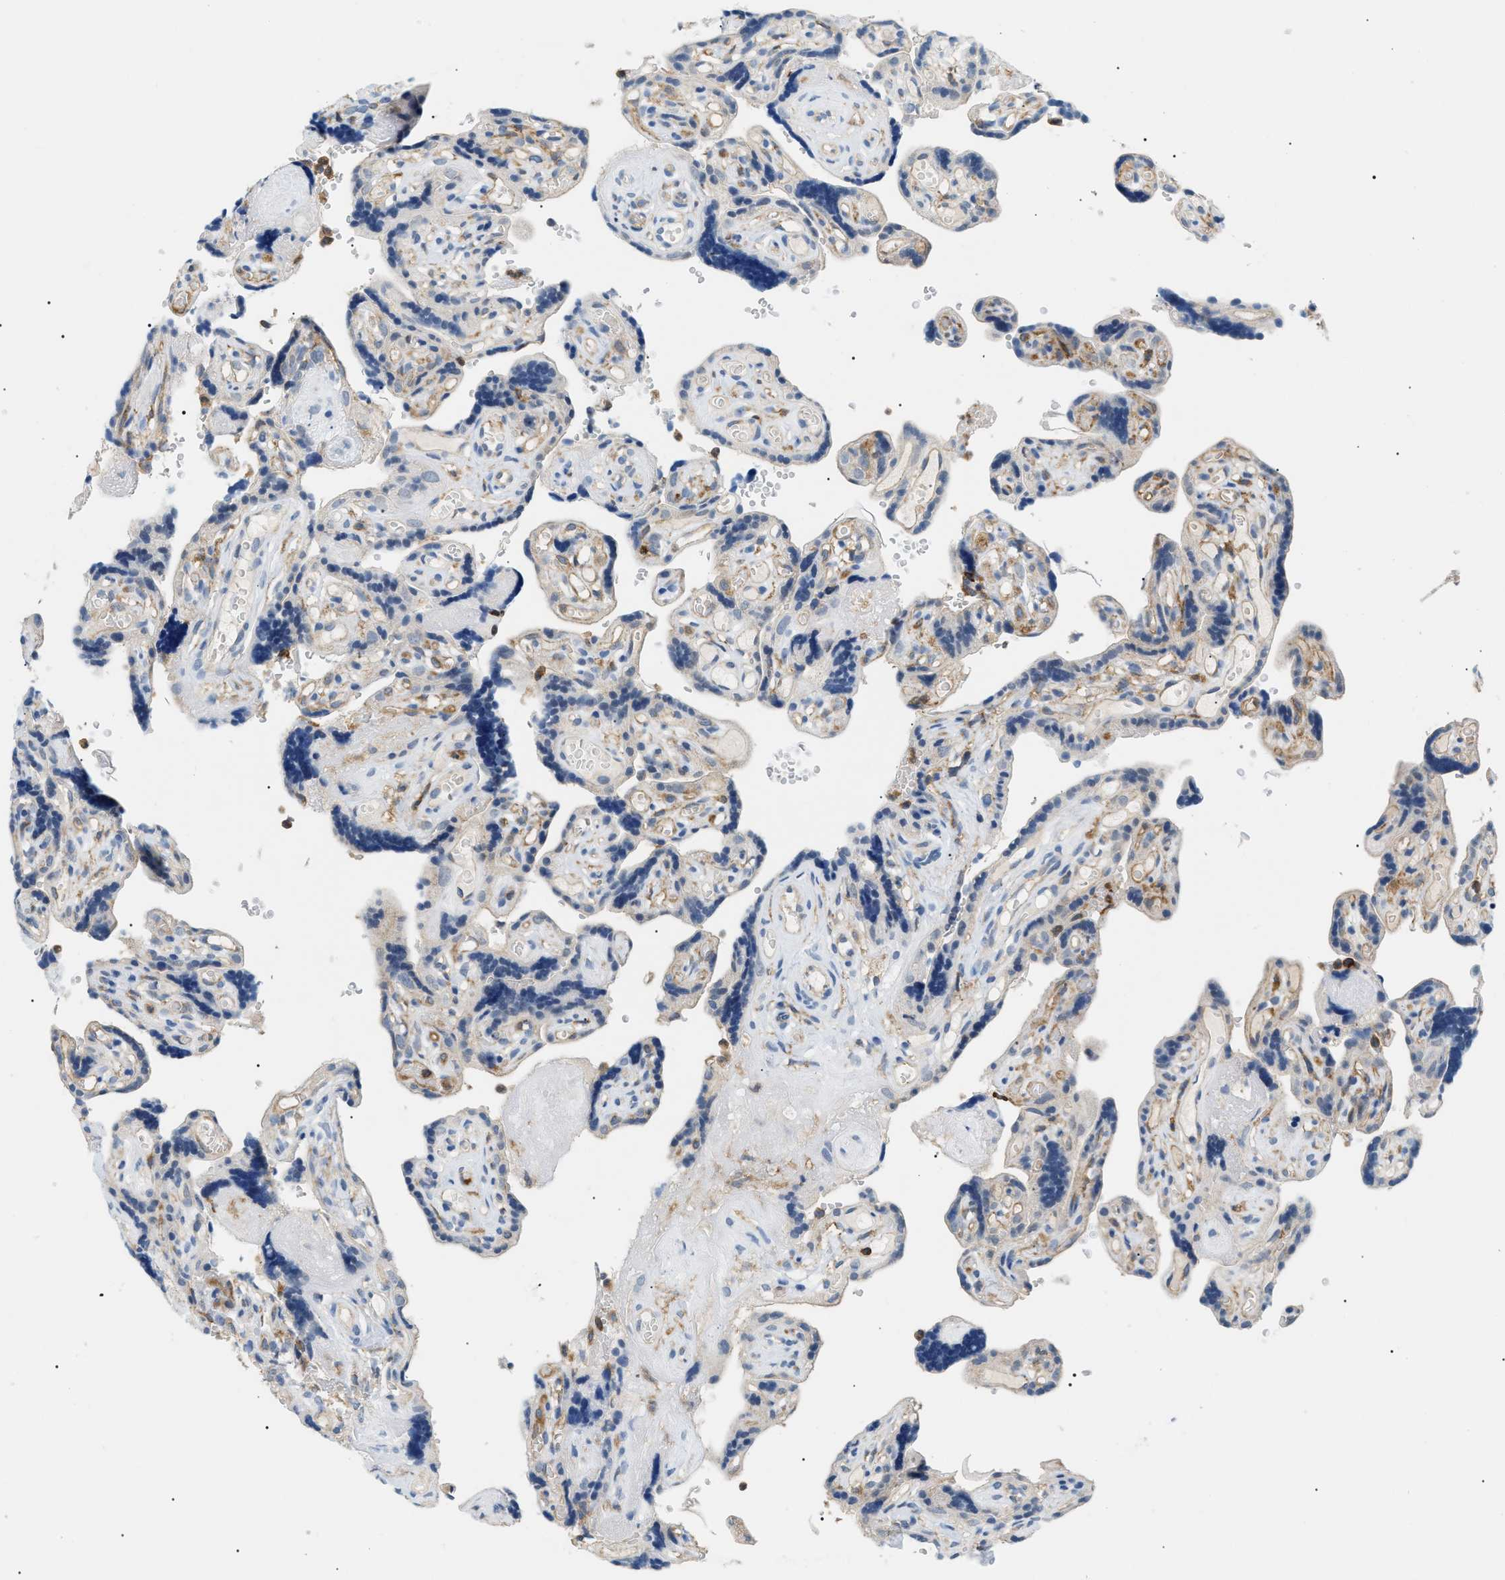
{"staining": {"intensity": "negative", "quantity": "none", "location": "none"}, "tissue": "placenta", "cell_type": "Decidual cells", "image_type": "normal", "snomed": [{"axis": "morphology", "description": "Normal tissue, NOS"}, {"axis": "topography", "description": "Placenta"}], "caption": "The image demonstrates no significant positivity in decidual cells of placenta.", "gene": "INPP5D", "patient": {"sex": "female", "age": 30}}